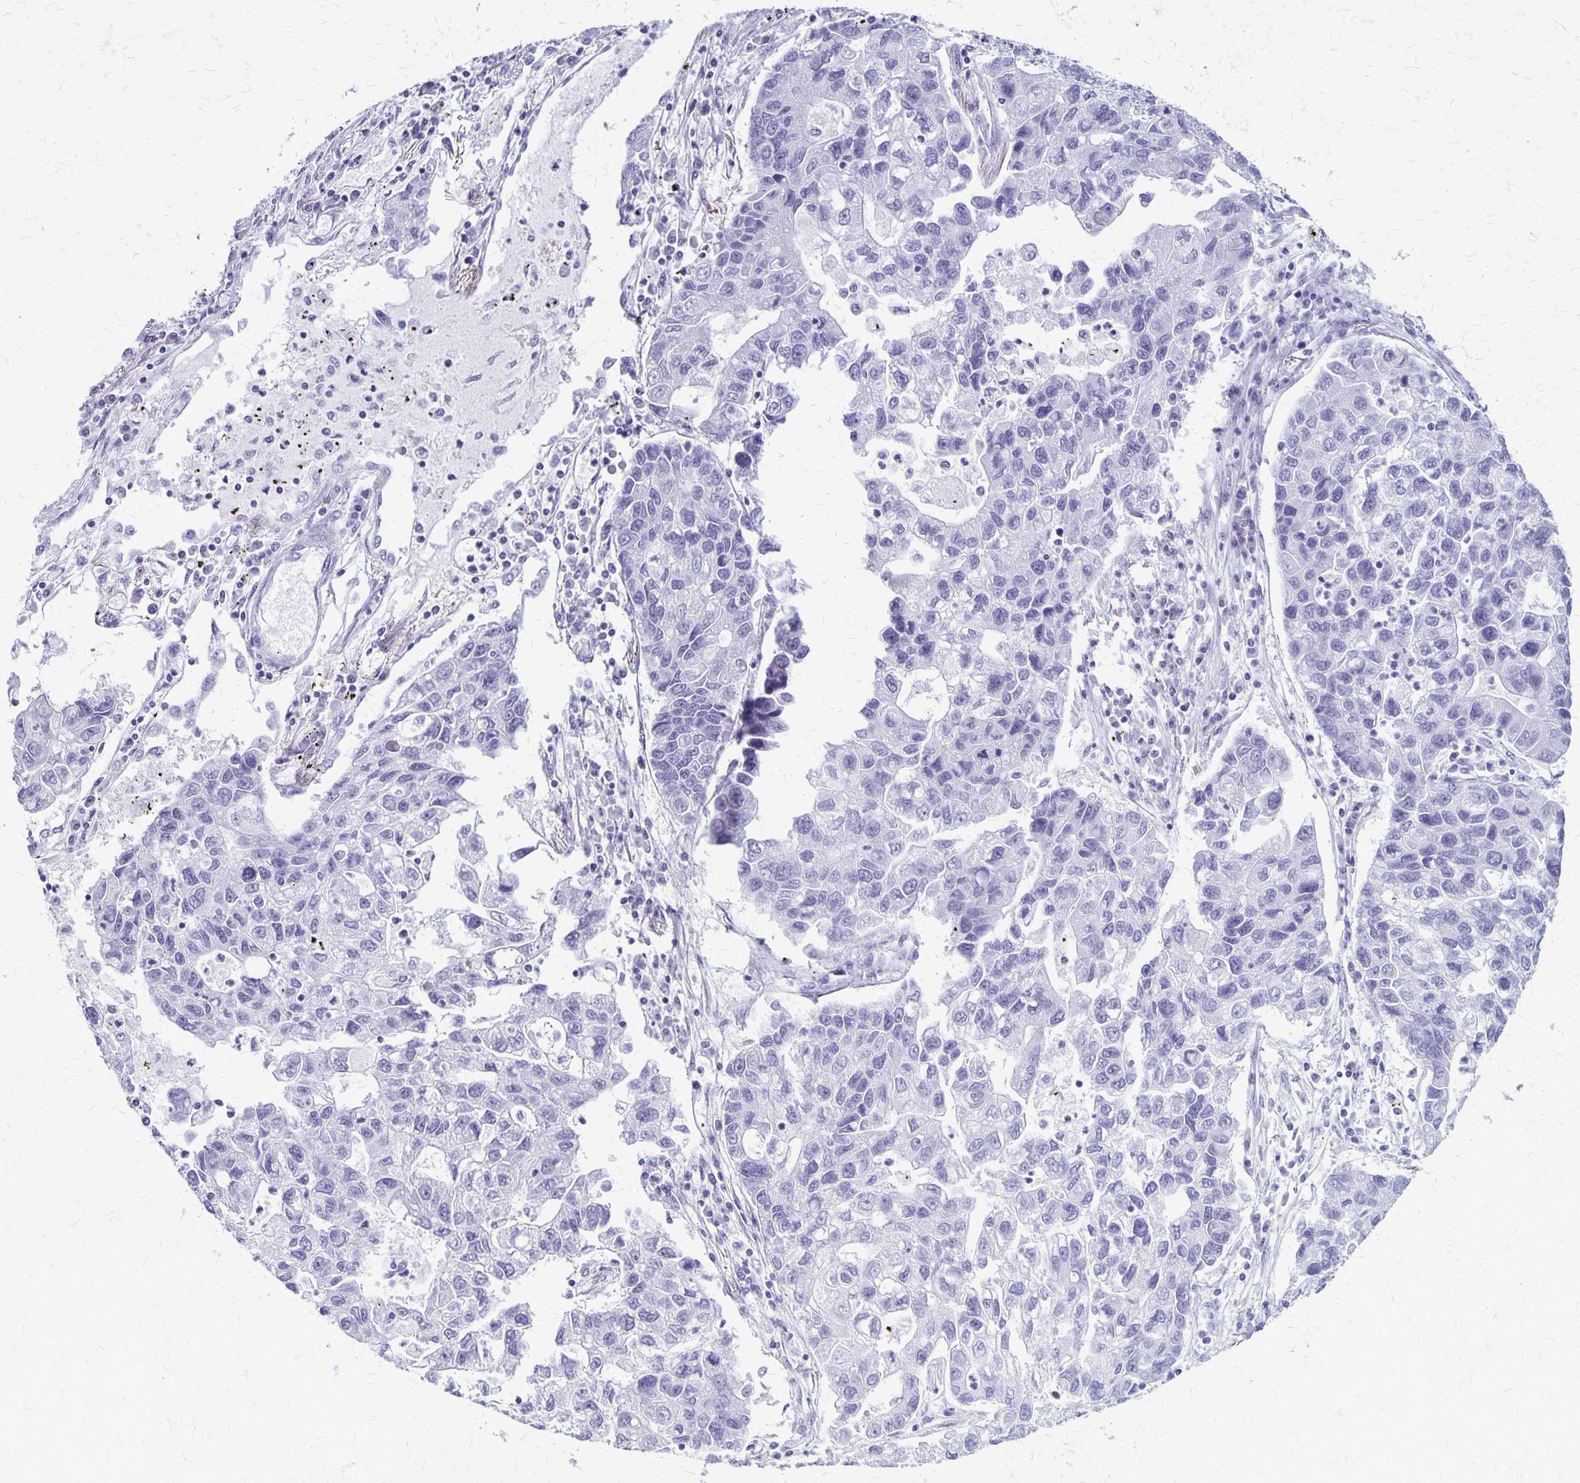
{"staining": {"intensity": "negative", "quantity": "none", "location": "none"}, "tissue": "lung cancer", "cell_type": "Tumor cells", "image_type": "cancer", "snomed": [{"axis": "morphology", "description": "Adenocarcinoma, NOS"}, {"axis": "topography", "description": "Bronchus"}, {"axis": "topography", "description": "Lung"}], "caption": "Immunohistochemistry image of lung adenocarcinoma stained for a protein (brown), which demonstrates no expression in tumor cells.", "gene": "PLXNB3", "patient": {"sex": "female", "age": 51}}